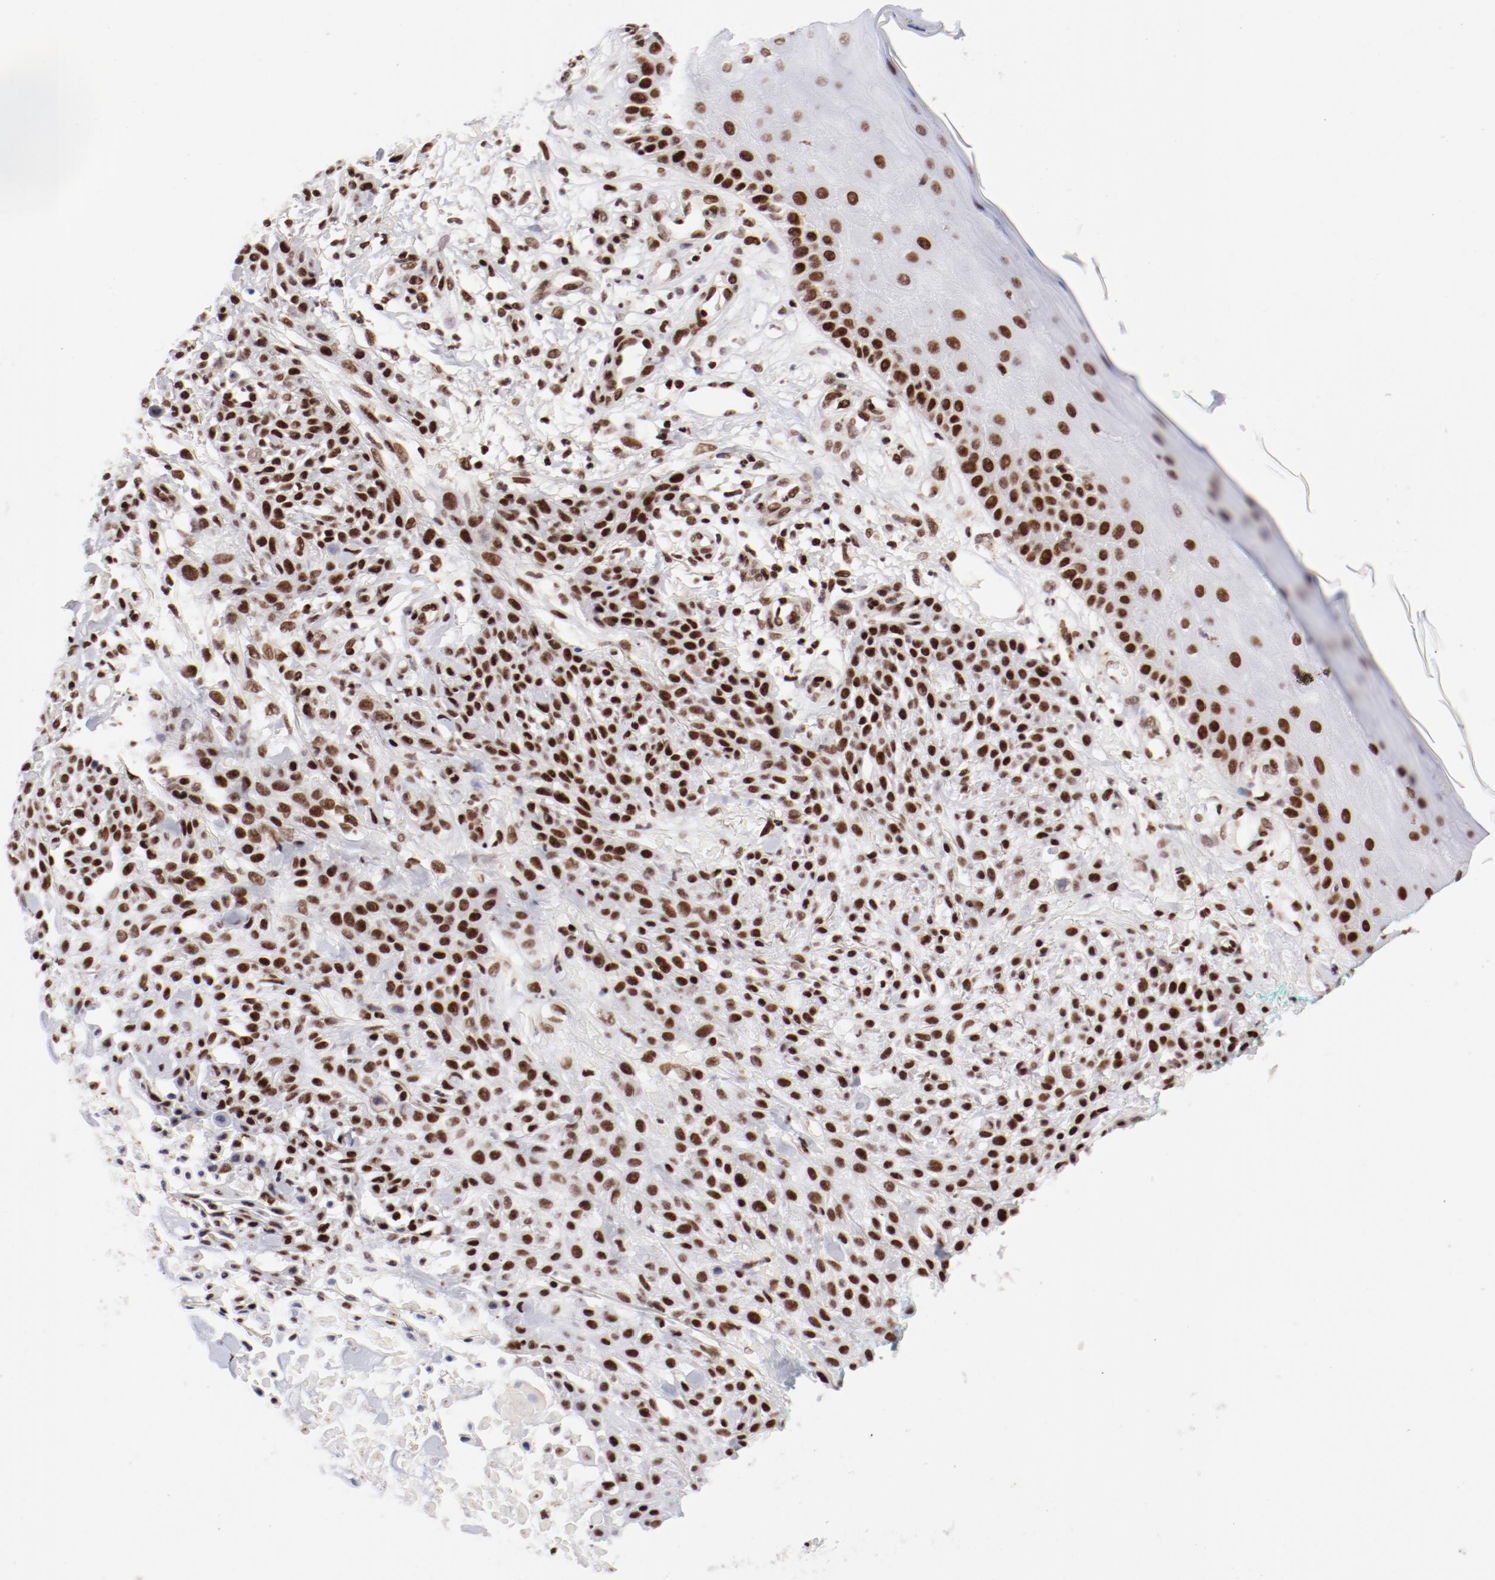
{"staining": {"intensity": "strong", "quantity": ">75%", "location": "nuclear"}, "tissue": "skin cancer", "cell_type": "Tumor cells", "image_type": "cancer", "snomed": [{"axis": "morphology", "description": "Squamous cell carcinoma, NOS"}, {"axis": "topography", "description": "Skin"}], "caption": "IHC histopathology image of human skin cancer (squamous cell carcinoma) stained for a protein (brown), which shows high levels of strong nuclear staining in approximately >75% of tumor cells.", "gene": "NFYB", "patient": {"sex": "female", "age": 42}}